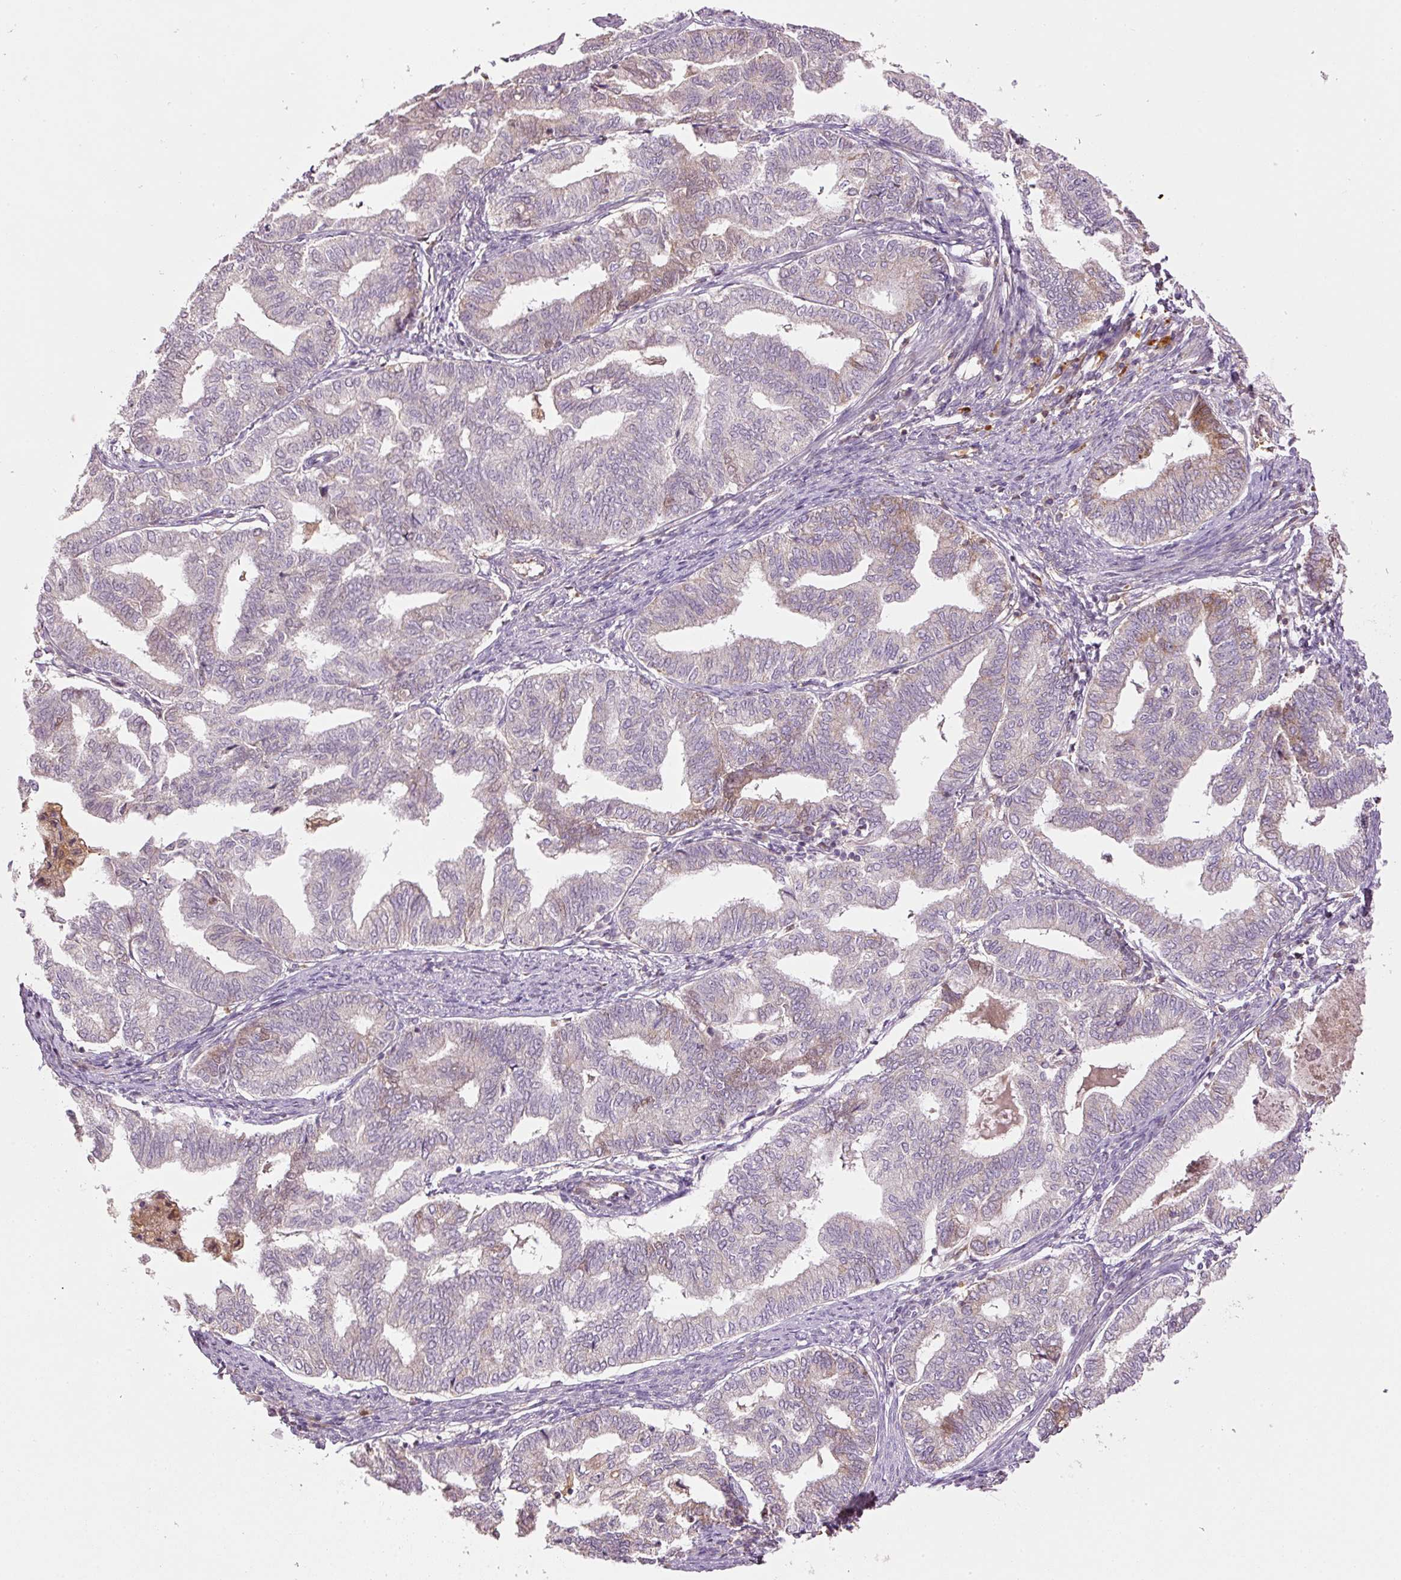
{"staining": {"intensity": "weak", "quantity": "<25%", "location": "cytoplasmic/membranous"}, "tissue": "endometrial cancer", "cell_type": "Tumor cells", "image_type": "cancer", "snomed": [{"axis": "morphology", "description": "Adenocarcinoma, NOS"}, {"axis": "topography", "description": "Endometrium"}], "caption": "Immunohistochemical staining of human adenocarcinoma (endometrial) shows no significant expression in tumor cells.", "gene": "SERPING1", "patient": {"sex": "female", "age": 79}}